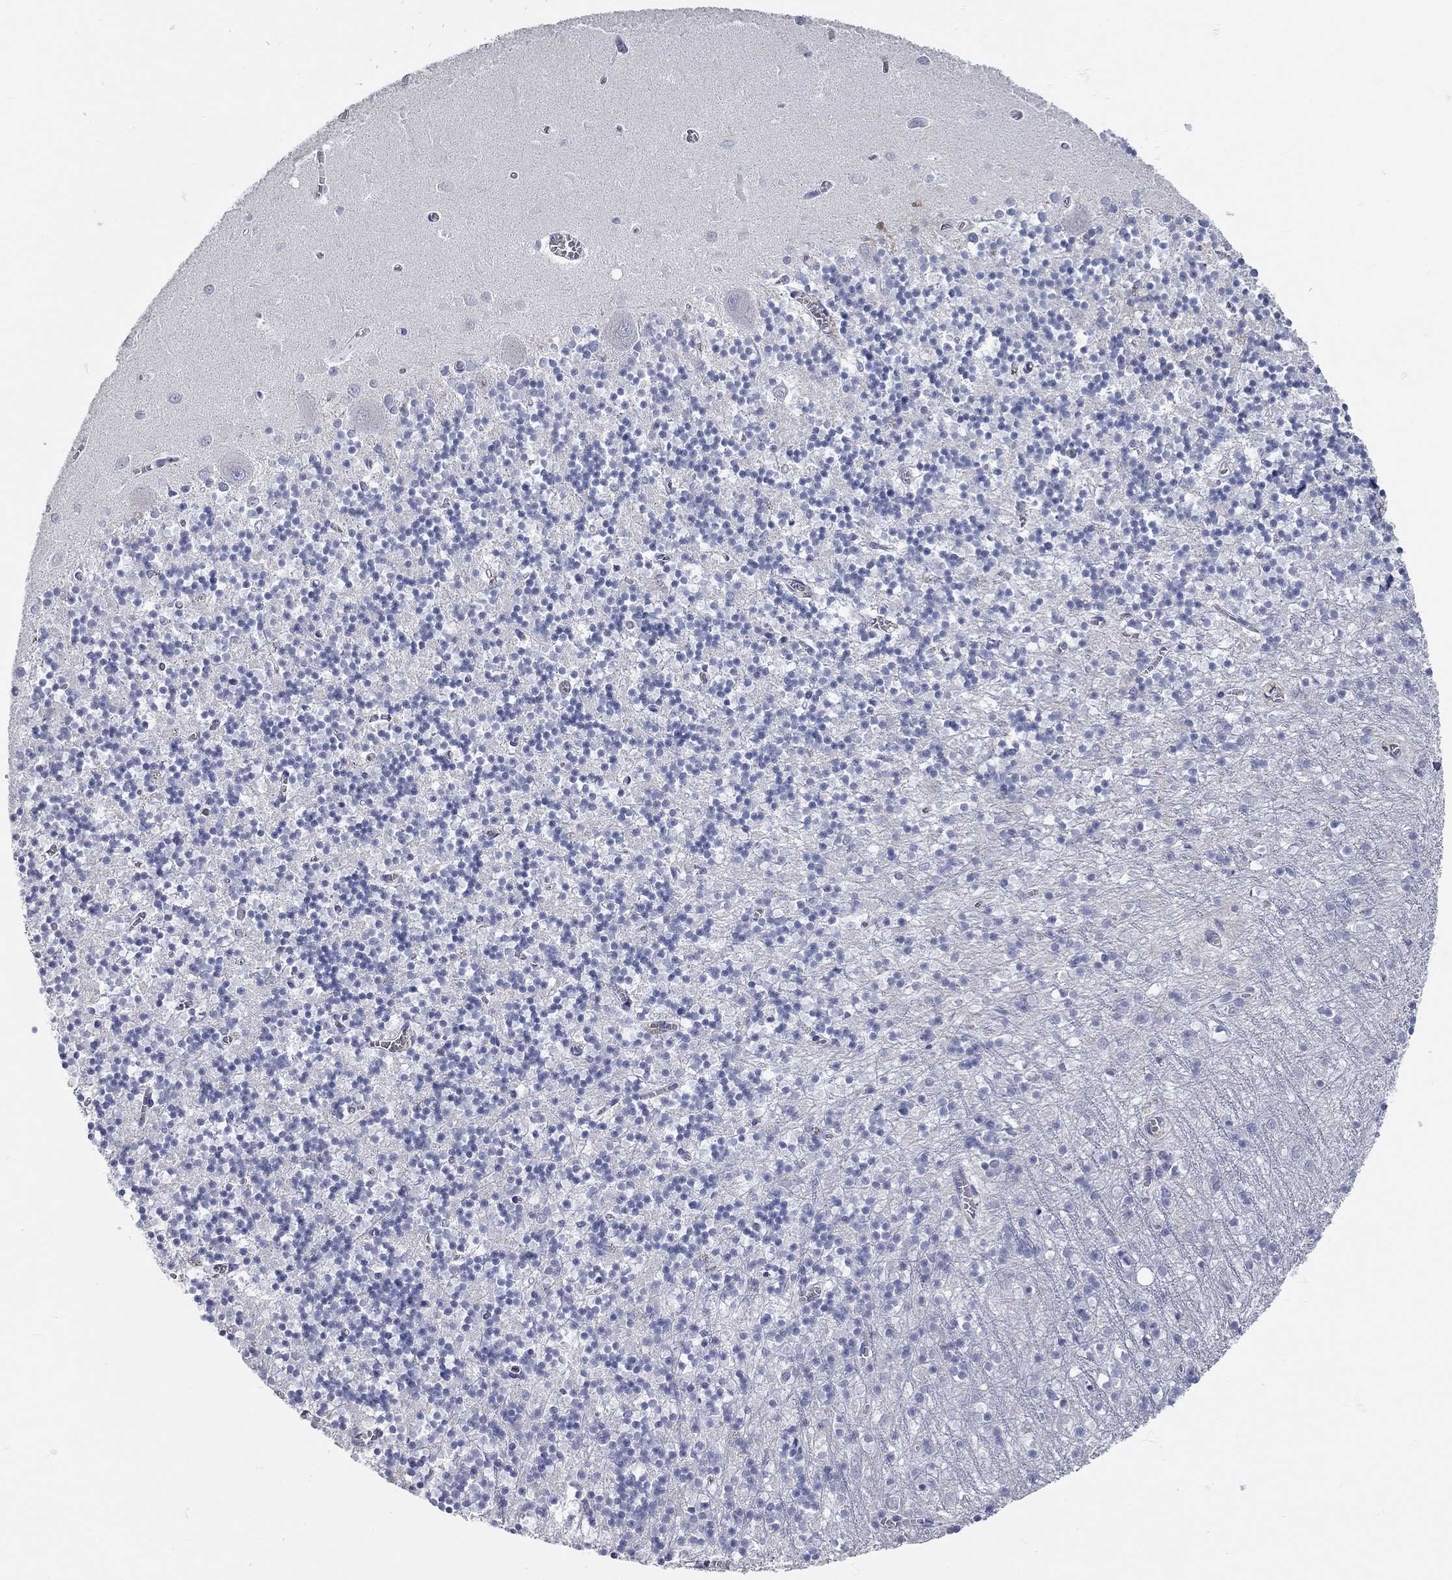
{"staining": {"intensity": "negative", "quantity": "none", "location": "none"}, "tissue": "cerebellum", "cell_type": "Cells in granular layer", "image_type": "normal", "snomed": [{"axis": "morphology", "description": "Normal tissue, NOS"}, {"axis": "topography", "description": "Cerebellum"}], "caption": "Immunohistochemistry micrograph of unremarkable cerebellum: cerebellum stained with DAB shows no significant protein expression in cells in granular layer.", "gene": "XAGE2", "patient": {"sex": "female", "age": 64}}